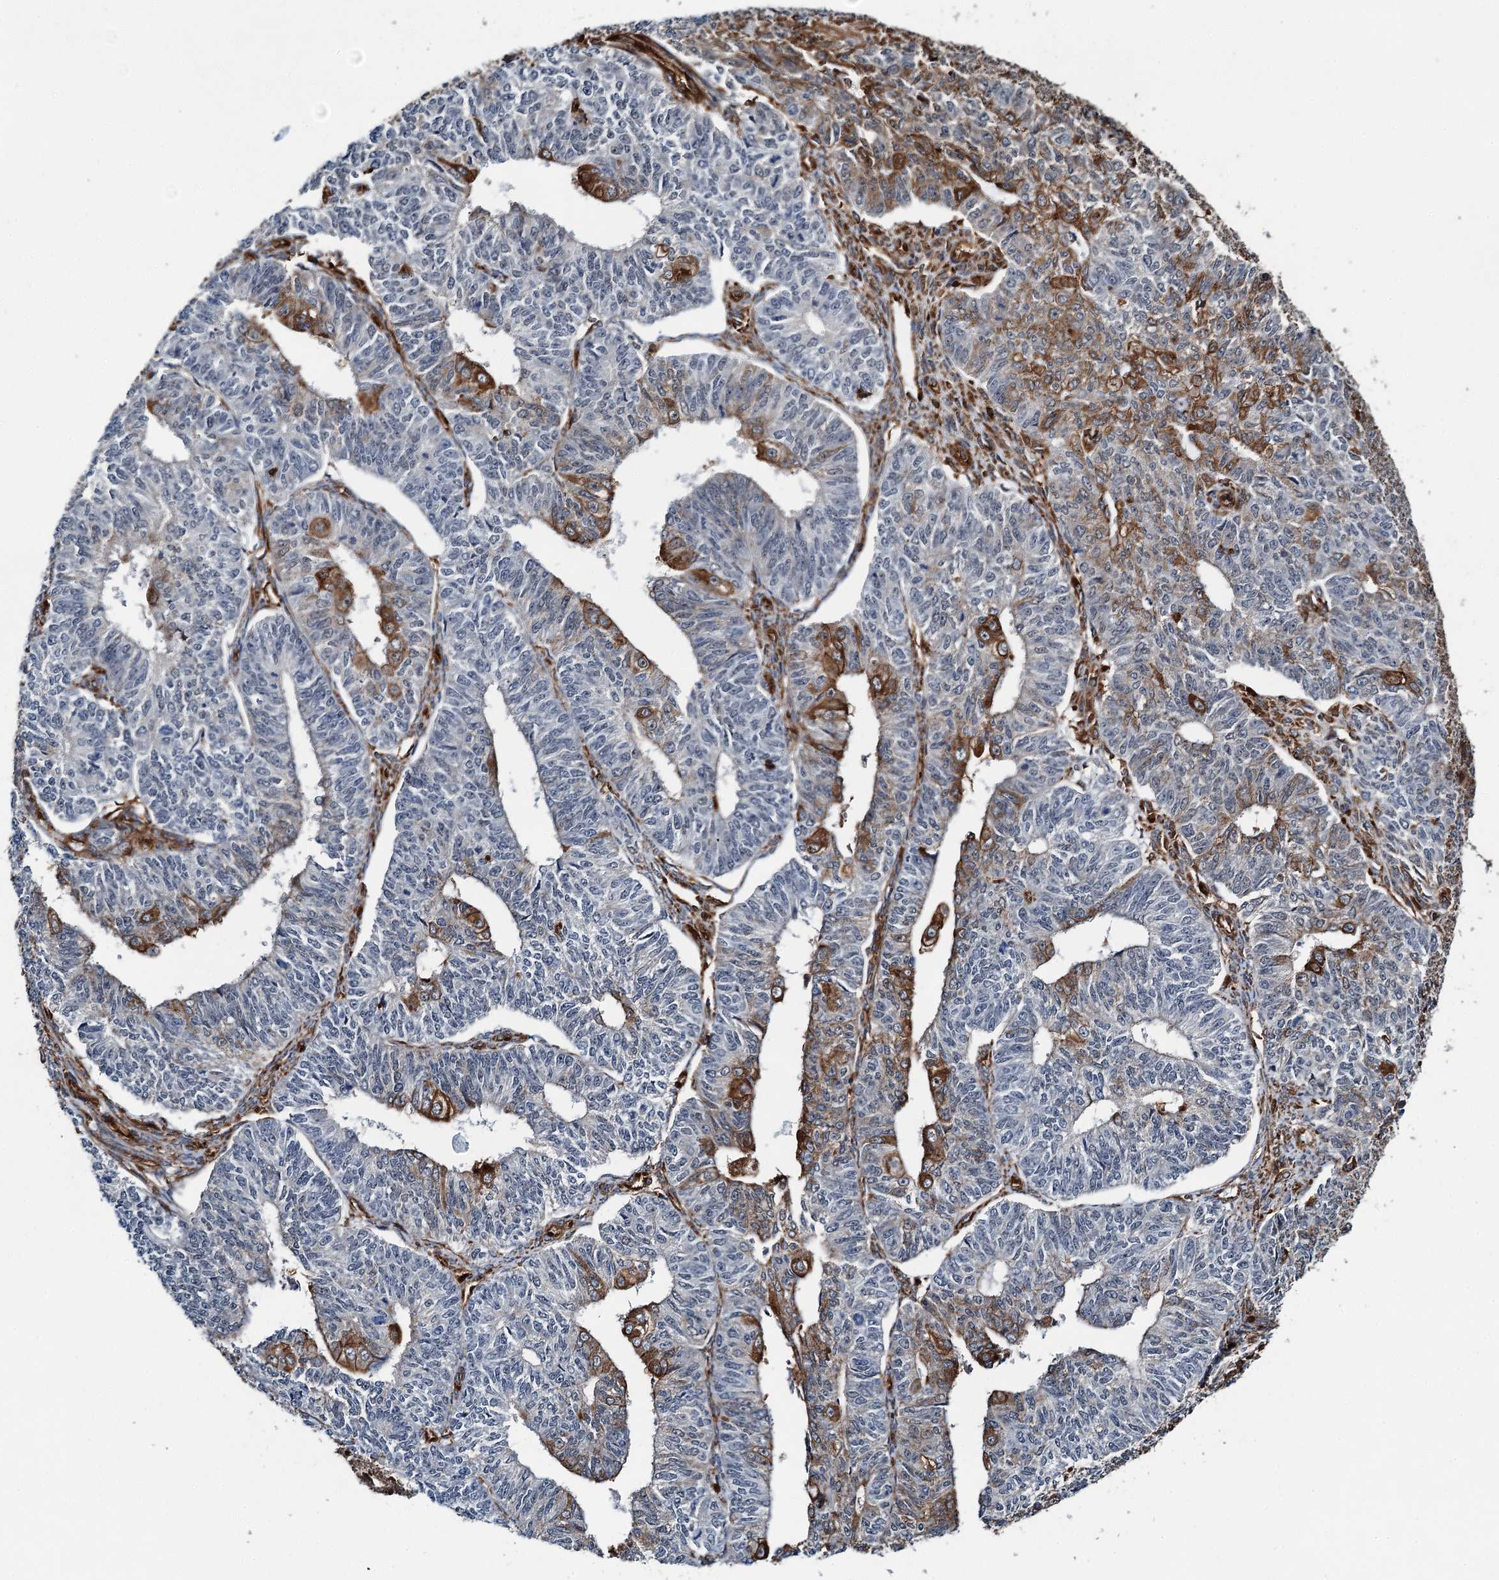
{"staining": {"intensity": "moderate", "quantity": "<25%", "location": "cytoplasmic/membranous"}, "tissue": "endometrial cancer", "cell_type": "Tumor cells", "image_type": "cancer", "snomed": [{"axis": "morphology", "description": "Adenocarcinoma, NOS"}, {"axis": "topography", "description": "Endometrium"}], "caption": "The immunohistochemical stain shows moderate cytoplasmic/membranous positivity in tumor cells of endometrial cancer (adenocarcinoma) tissue. Nuclei are stained in blue.", "gene": "WHAMM", "patient": {"sex": "female", "age": 32}}